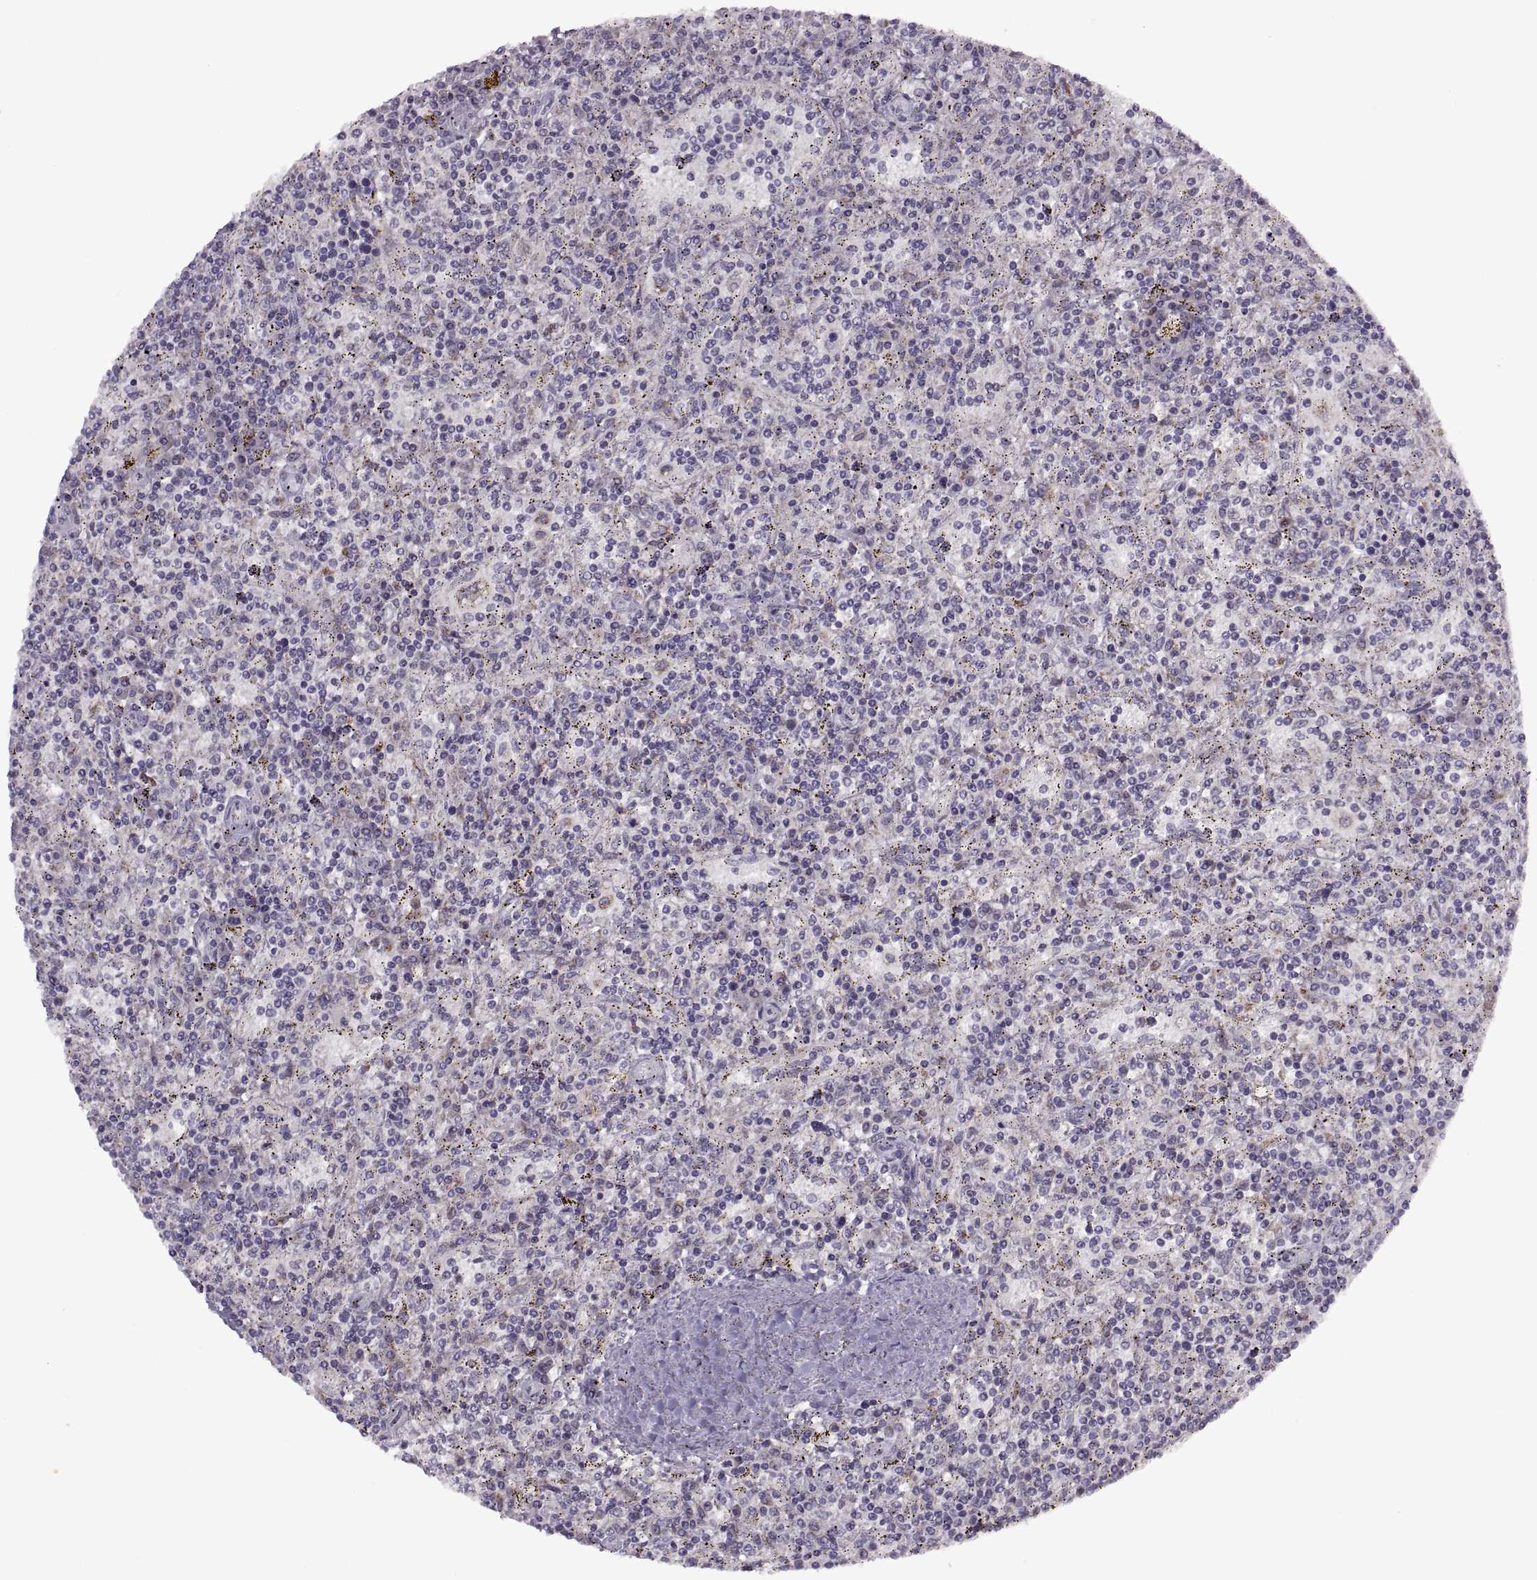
{"staining": {"intensity": "negative", "quantity": "none", "location": "none"}, "tissue": "lymphoma", "cell_type": "Tumor cells", "image_type": "cancer", "snomed": [{"axis": "morphology", "description": "Malignant lymphoma, non-Hodgkin's type, Low grade"}, {"axis": "topography", "description": "Spleen"}], "caption": "A high-resolution micrograph shows immunohistochemistry staining of malignant lymphoma, non-Hodgkin's type (low-grade), which demonstrates no significant expression in tumor cells. Brightfield microscopy of IHC stained with DAB (3,3'-diaminobenzidine) (brown) and hematoxylin (blue), captured at high magnification.", "gene": "PIERCE1", "patient": {"sex": "male", "age": 62}}